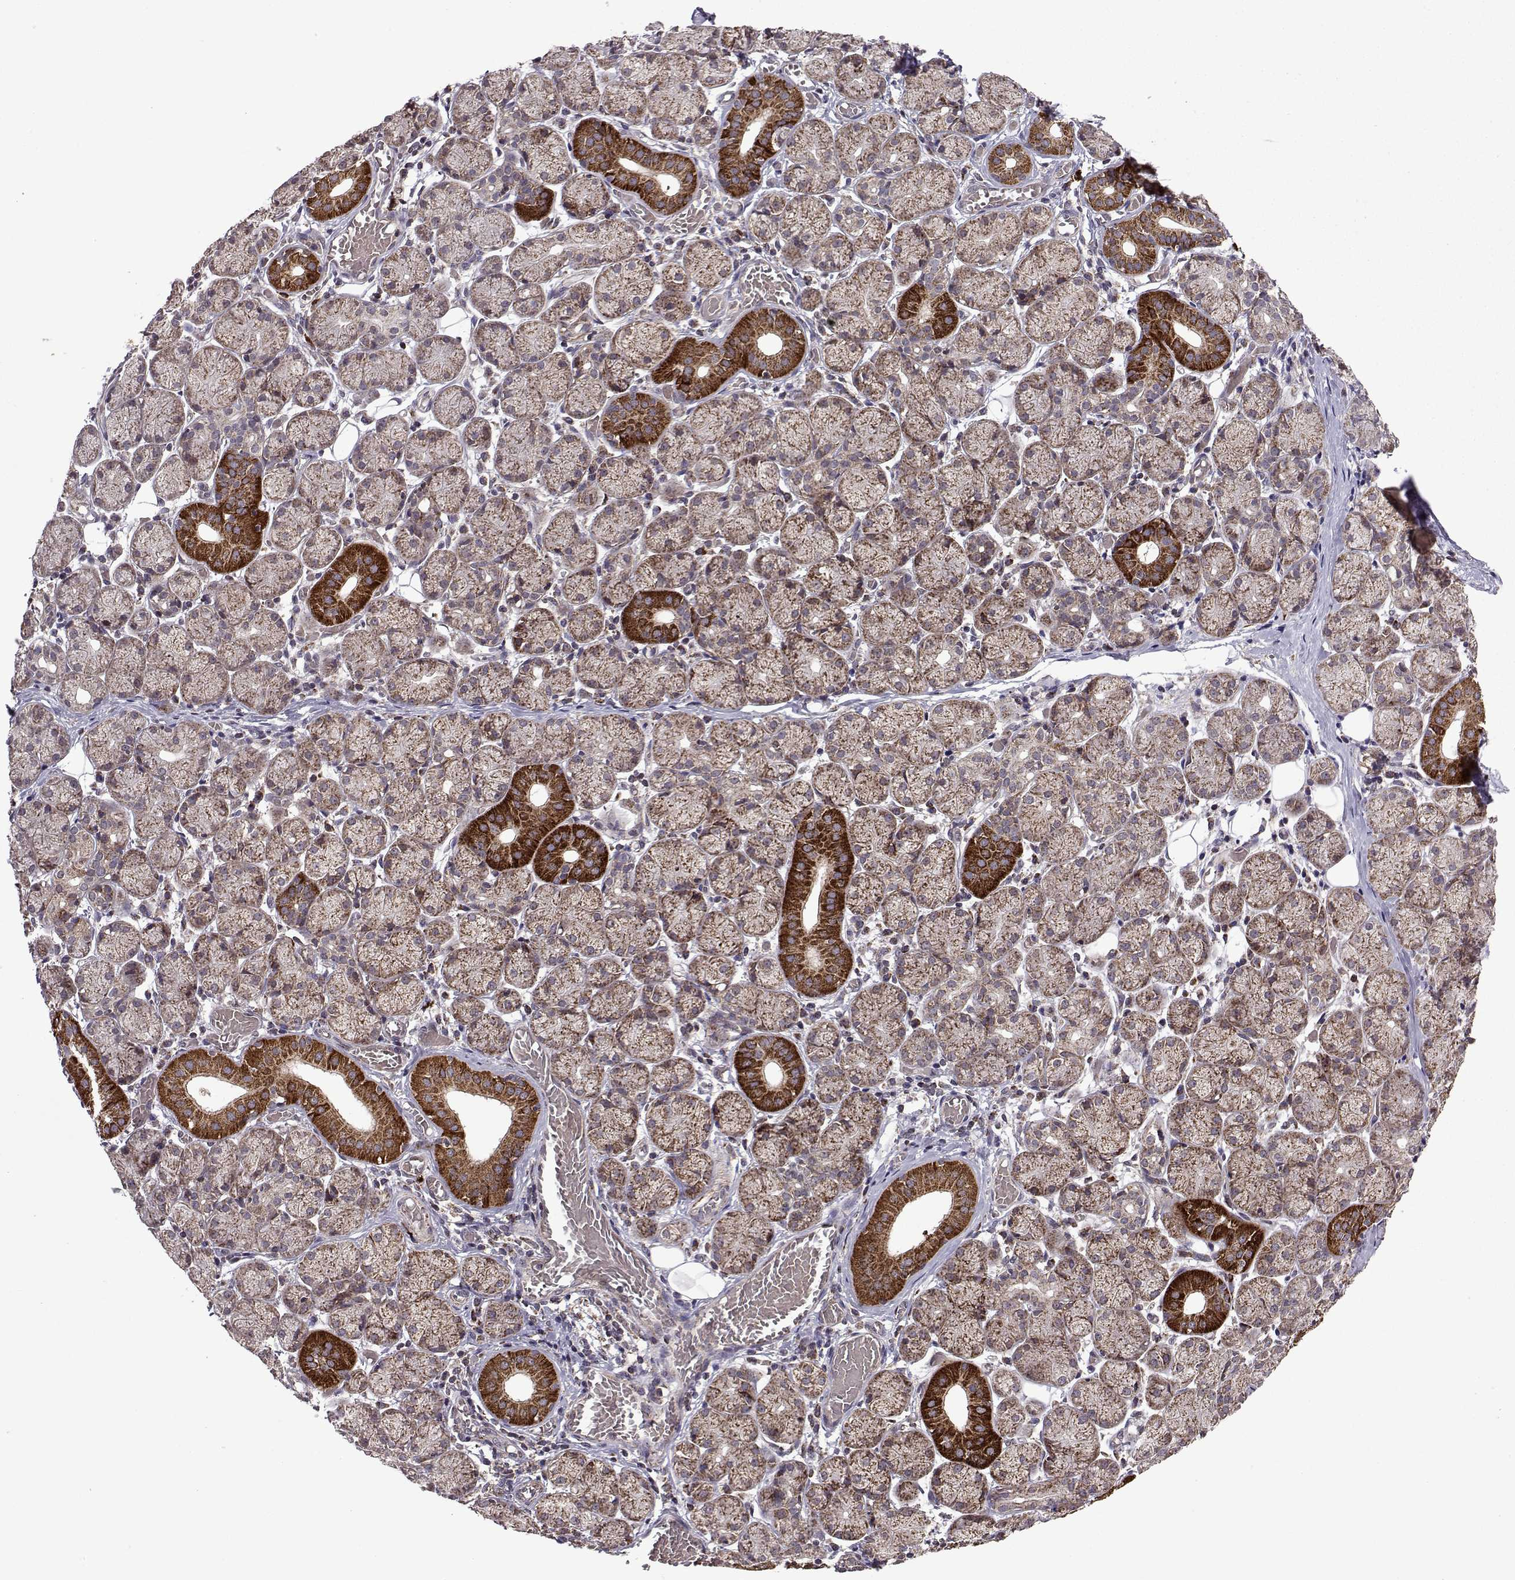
{"staining": {"intensity": "strong", "quantity": "<25%", "location": "cytoplasmic/membranous"}, "tissue": "salivary gland", "cell_type": "Glandular cells", "image_type": "normal", "snomed": [{"axis": "morphology", "description": "Normal tissue, NOS"}, {"axis": "topography", "description": "Salivary gland"}, {"axis": "topography", "description": "Peripheral nerve tissue"}], "caption": "A photomicrograph of human salivary gland stained for a protein demonstrates strong cytoplasmic/membranous brown staining in glandular cells. (DAB = brown stain, brightfield microscopy at high magnification).", "gene": "TAB2", "patient": {"sex": "female", "age": 24}}